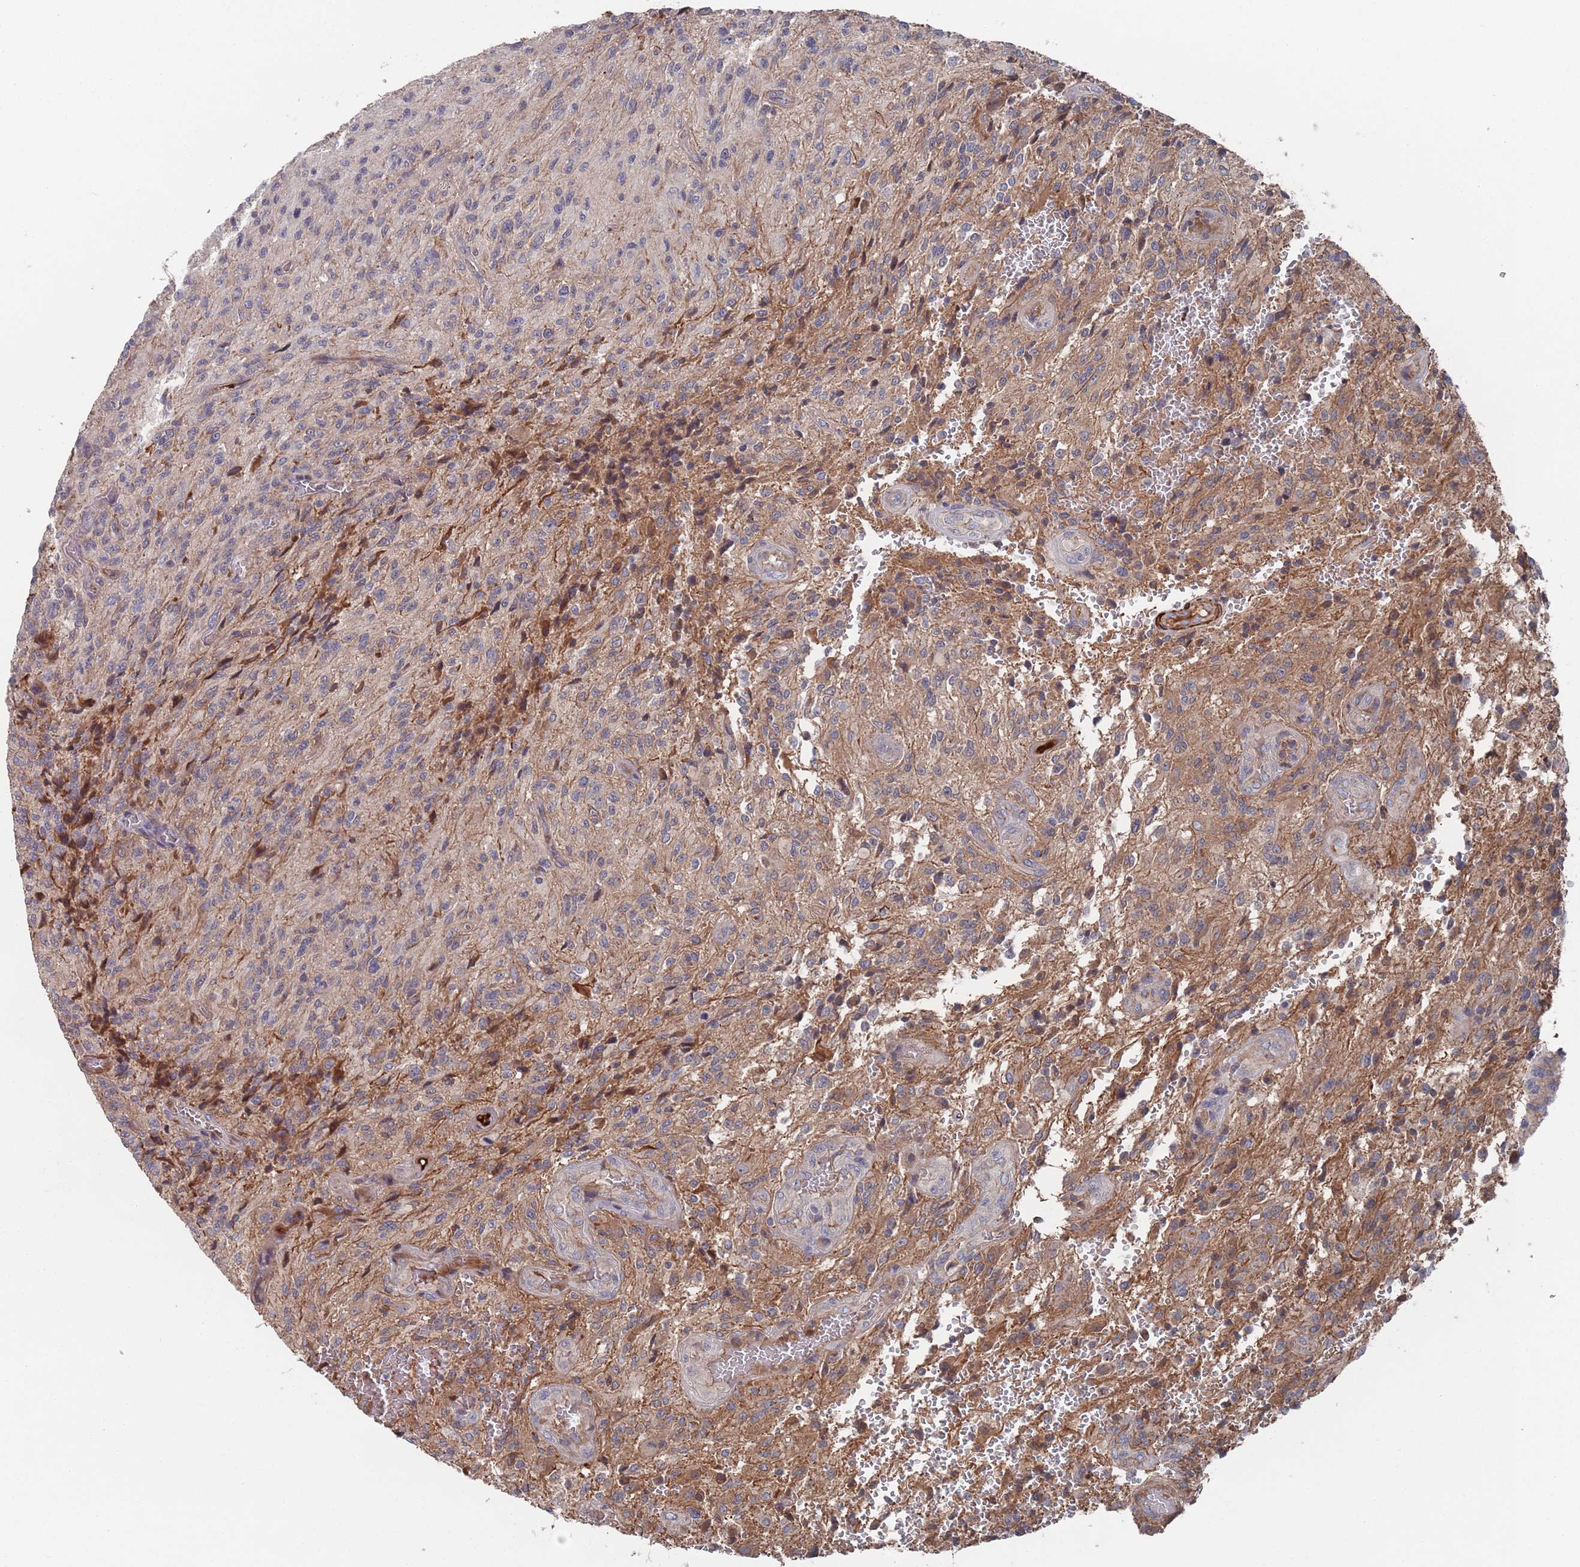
{"staining": {"intensity": "negative", "quantity": "none", "location": "none"}, "tissue": "glioma", "cell_type": "Tumor cells", "image_type": "cancer", "snomed": [{"axis": "morphology", "description": "Normal tissue, NOS"}, {"axis": "morphology", "description": "Glioma, malignant, High grade"}, {"axis": "topography", "description": "Cerebral cortex"}], "caption": "Immunohistochemistry (IHC) of human malignant high-grade glioma demonstrates no expression in tumor cells.", "gene": "PLEKHA4", "patient": {"sex": "male", "age": 56}}